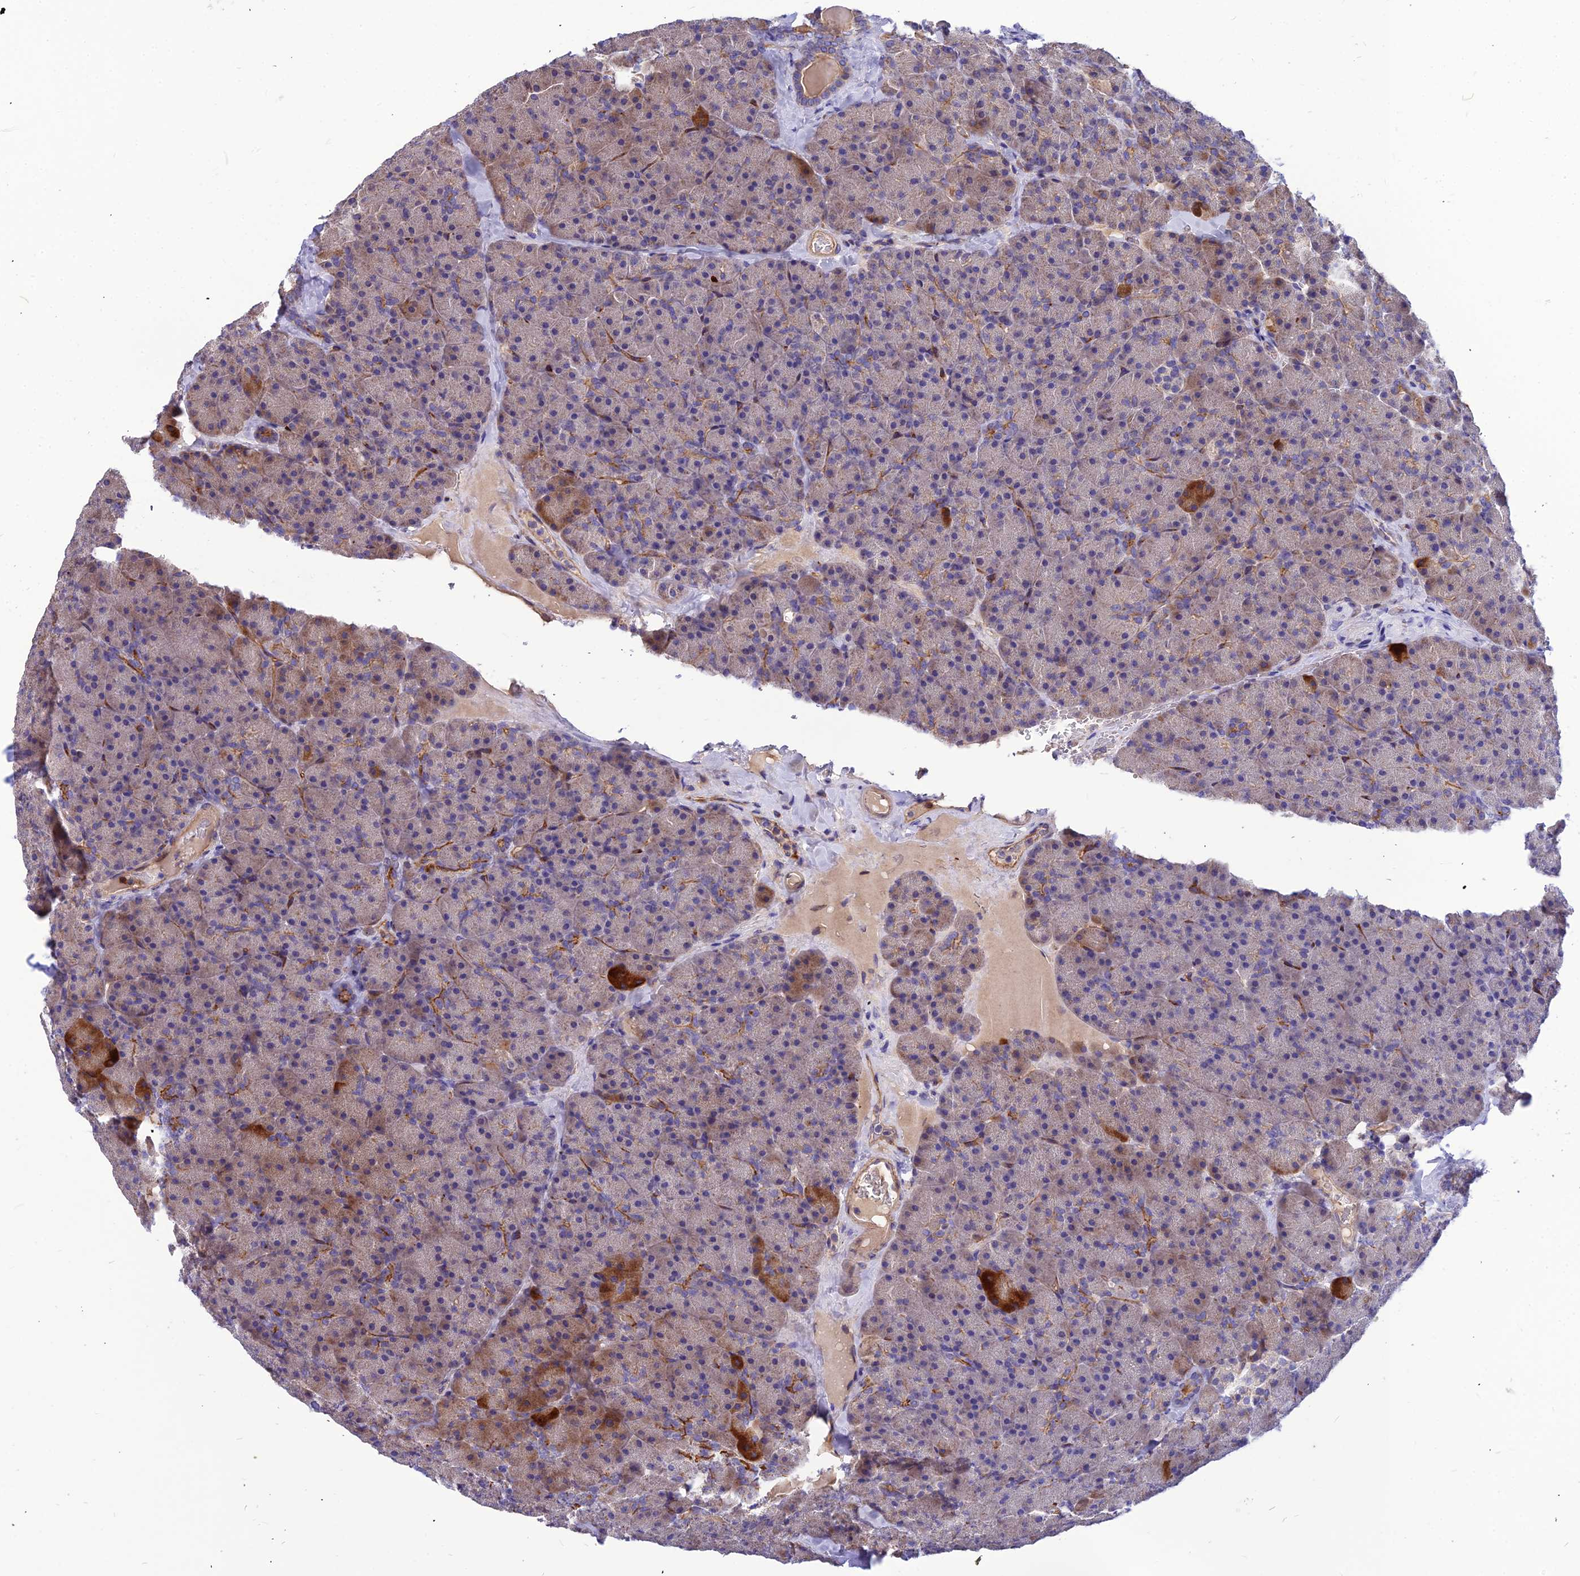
{"staining": {"intensity": "moderate", "quantity": "25%-75%", "location": "cytoplasmic/membranous"}, "tissue": "pancreas", "cell_type": "Exocrine glandular cells", "image_type": "normal", "snomed": [{"axis": "morphology", "description": "Normal tissue, NOS"}, {"axis": "topography", "description": "Pancreas"}], "caption": "Pancreas stained with DAB immunohistochemistry reveals medium levels of moderate cytoplasmic/membranous expression in about 25%-75% of exocrine glandular cells.", "gene": "ASPHD1", "patient": {"sex": "male", "age": 36}}